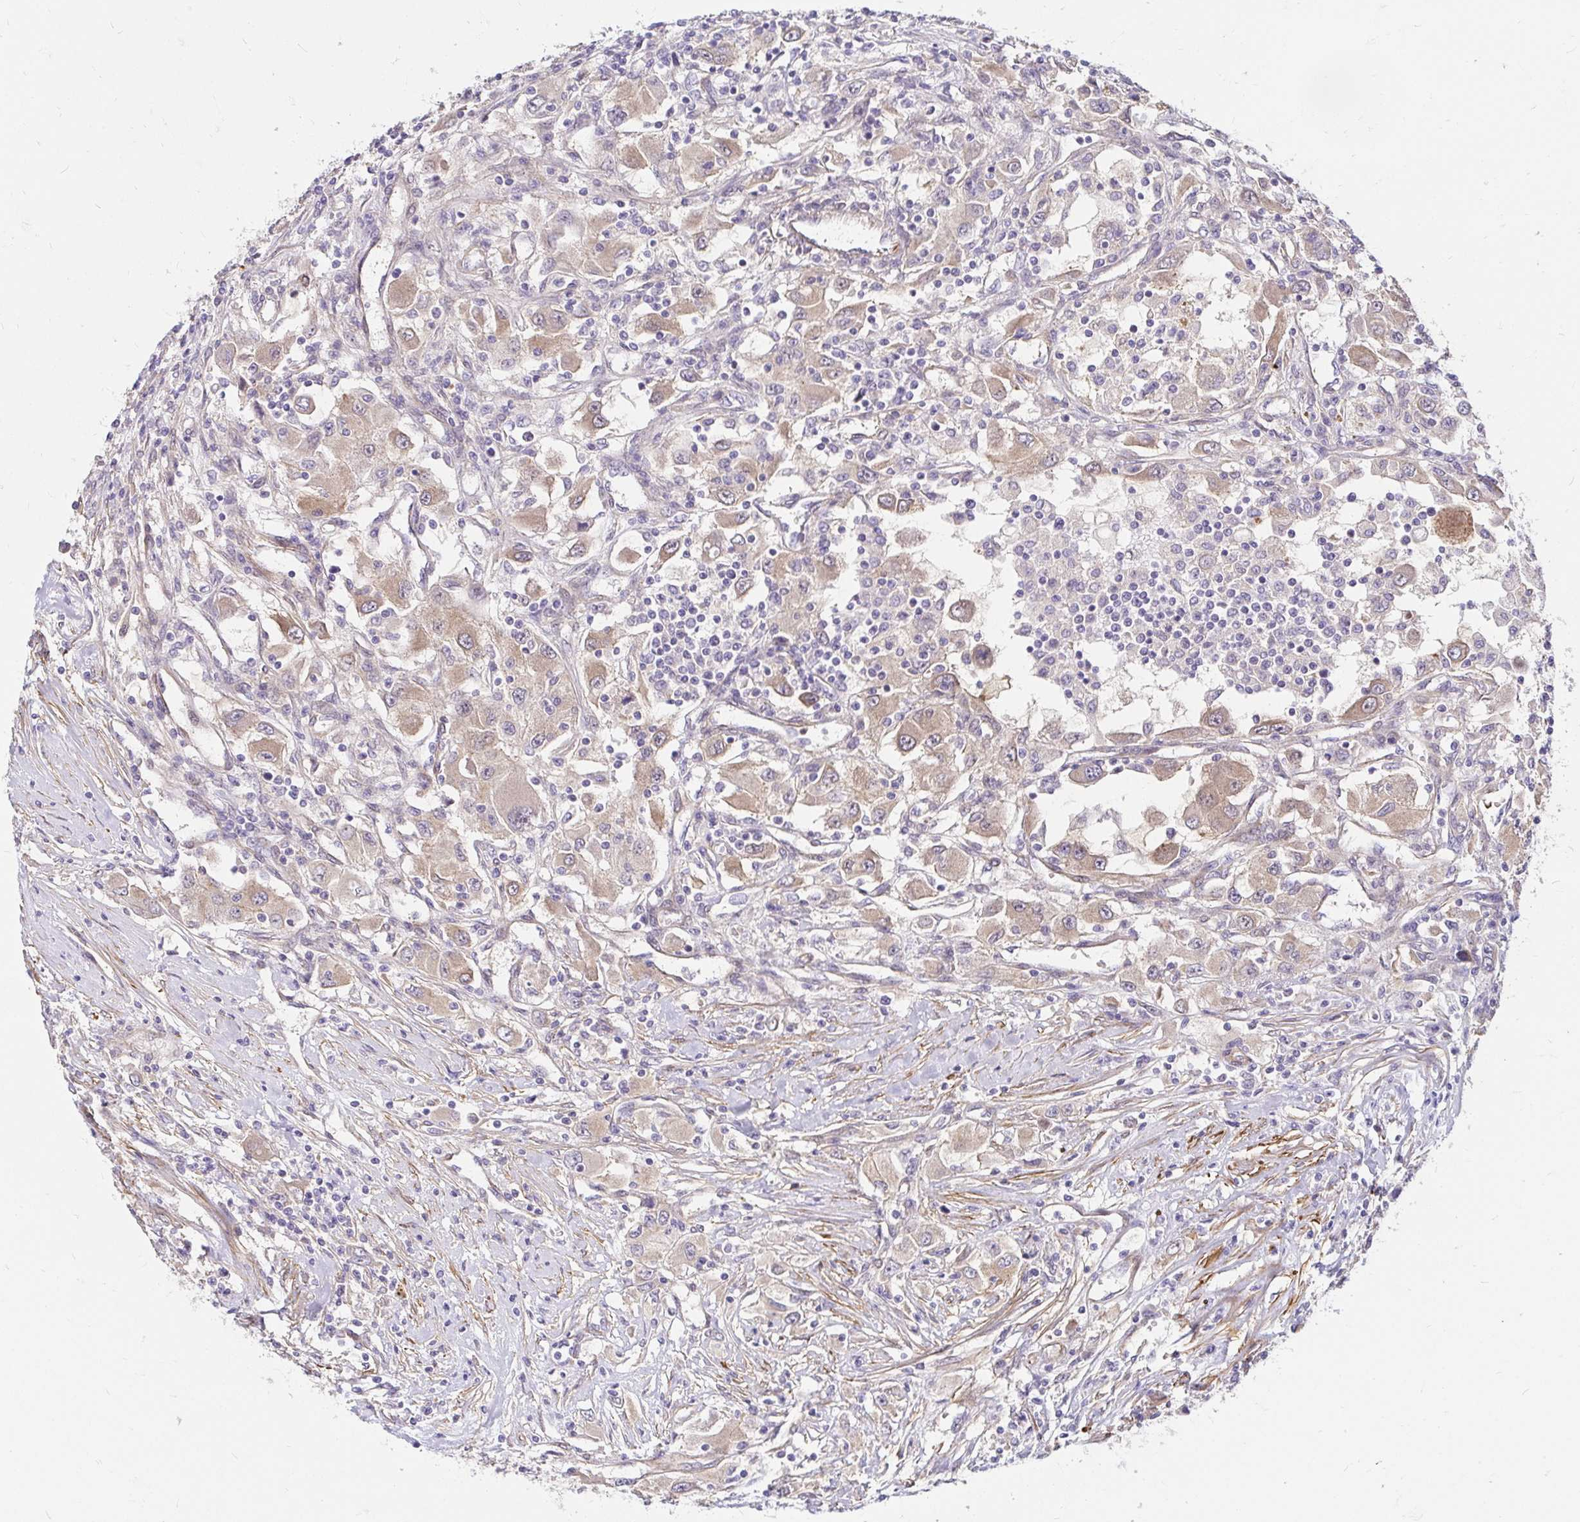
{"staining": {"intensity": "weak", "quantity": "25%-75%", "location": "cytoplasmic/membranous"}, "tissue": "renal cancer", "cell_type": "Tumor cells", "image_type": "cancer", "snomed": [{"axis": "morphology", "description": "Adenocarcinoma, NOS"}, {"axis": "topography", "description": "Kidney"}], "caption": "Immunohistochemistry (IHC) micrograph of neoplastic tissue: renal cancer (adenocarcinoma) stained using immunohistochemistry (IHC) demonstrates low levels of weak protein expression localized specifically in the cytoplasmic/membranous of tumor cells, appearing as a cytoplasmic/membranous brown color.", "gene": "YAP1", "patient": {"sex": "female", "age": 67}}